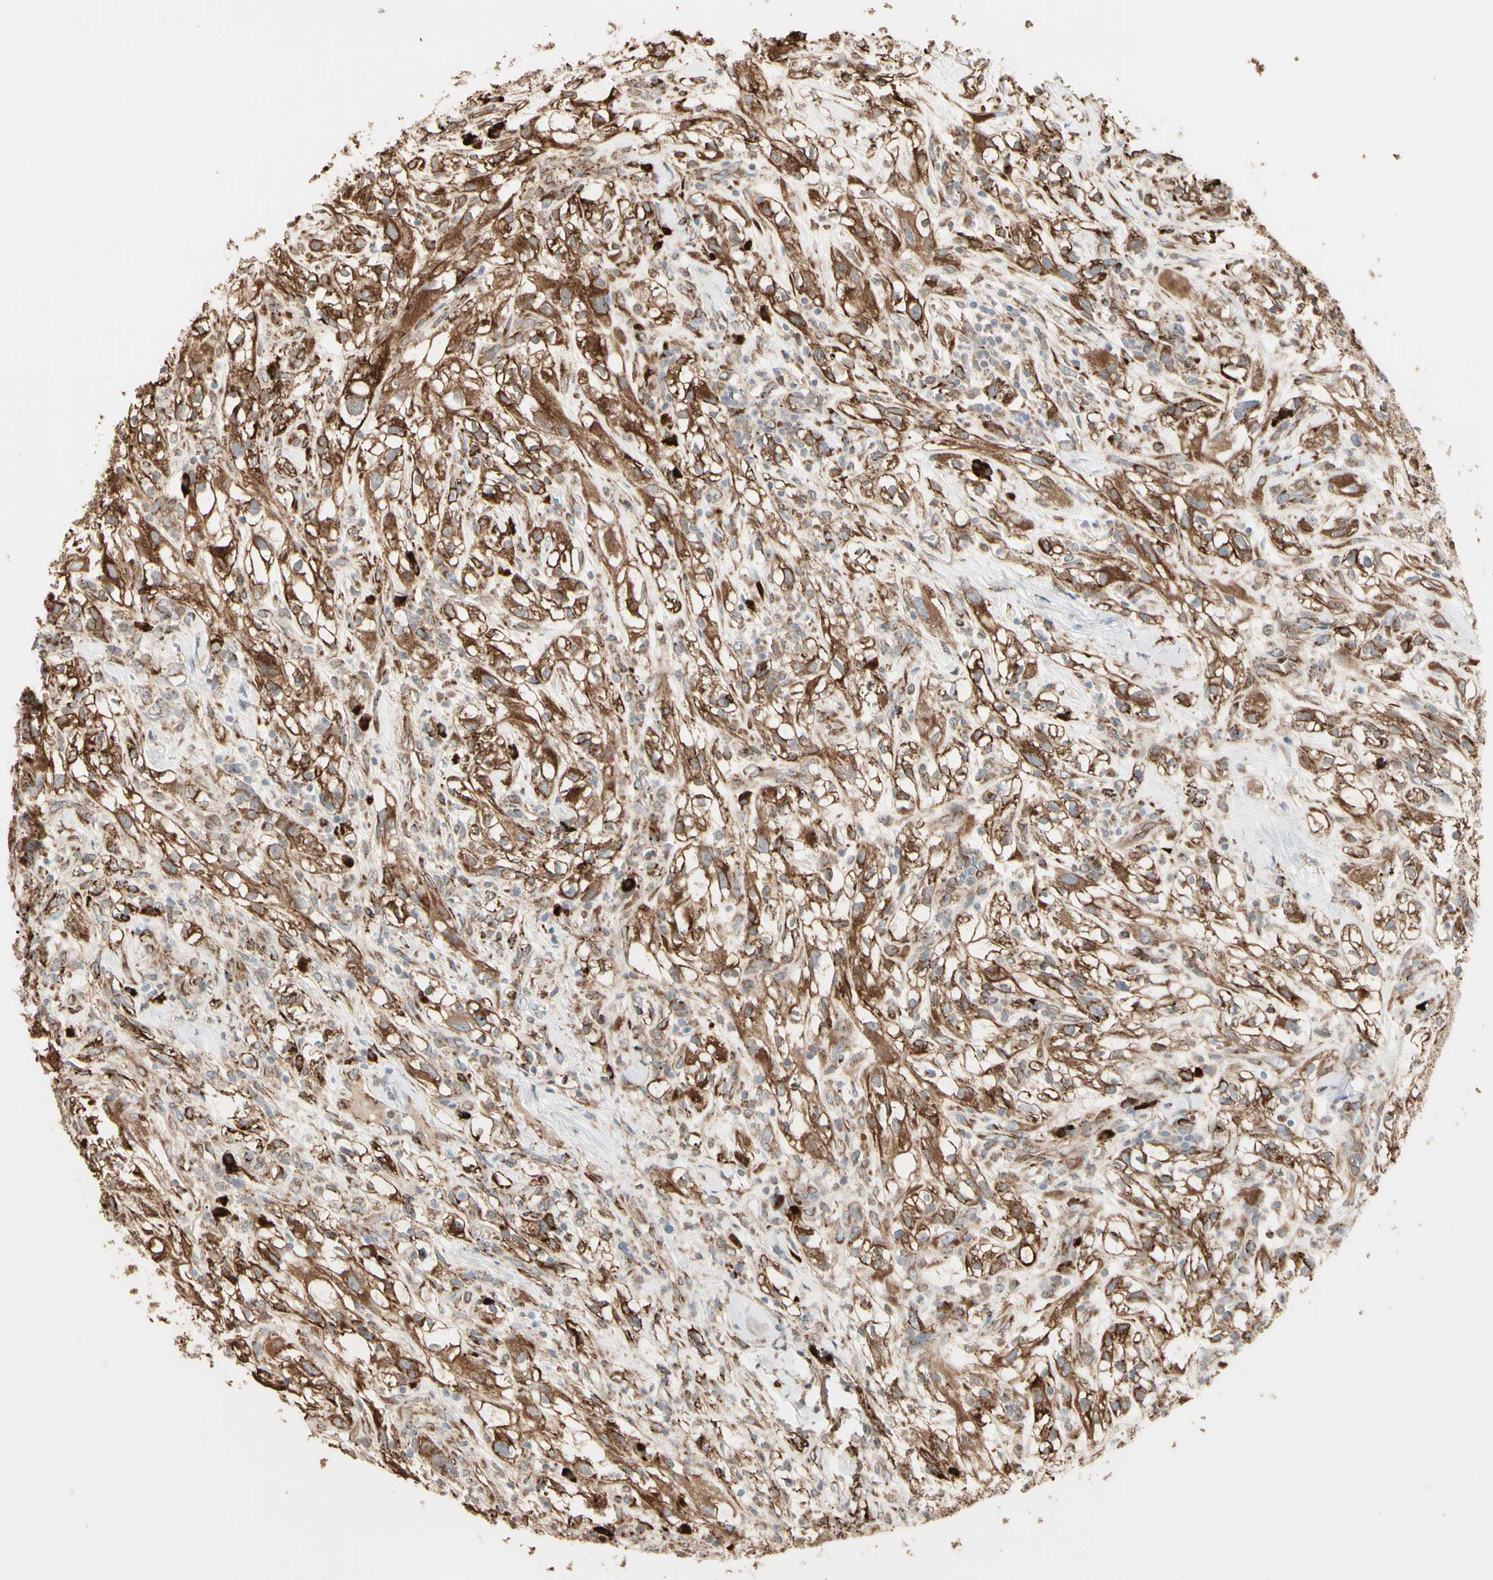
{"staining": {"intensity": "strong", "quantity": ">75%", "location": "cytoplasmic/membranous"}, "tissue": "renal cancer", "cell_type": "Tumor cells", "image_type": "cancer", "snomed": [{"axis": "morphology", "description": "Adenocarcinoma, NOS"}, {"axis": "topography", "description": "Kidney"}], "caption": "Immunohistochemistry (IHC) of adenocarcinoma (renal) exhibits high levels of strong cytoplasmic/membranous expression in about >75% of tumor cells. (DAB IHC with brightfield microscopy, high magnification).", "gene": "HSP90B1", "patient": {"sex": "female", "age": 60}}